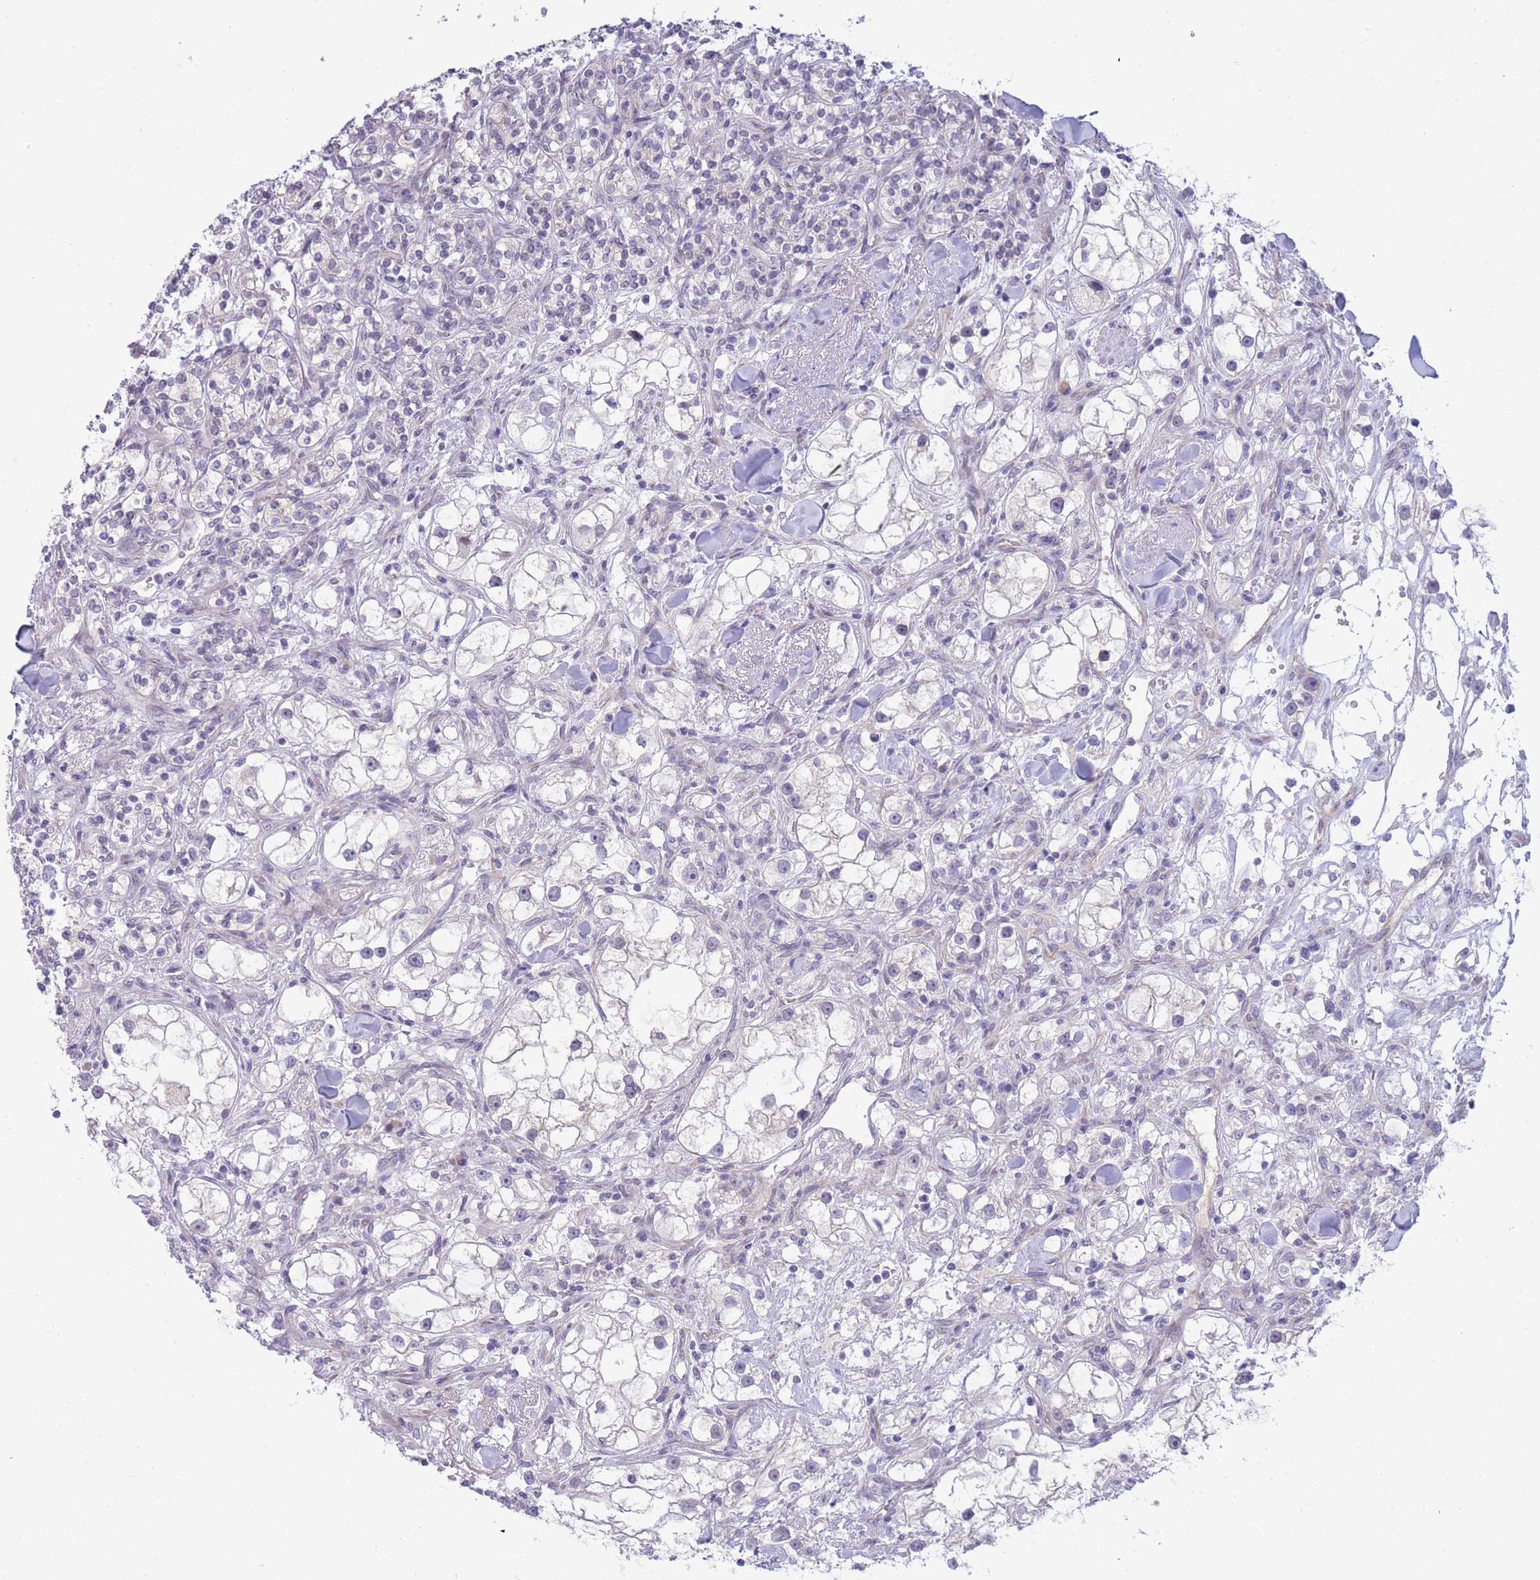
{"staining": {"intensity": "negative", "quantity": "none", "location": "none"}, "tissue": "renal cancer", "cell_type": "Tumor cells", "image_type": "cancer", "snomed": [{"axis": "morphology", "description": "Adenocarcinoma, NOS"}, {"axis": "topography", "description": "Kidney"}], "caption": "Protein analysis of renal cancer displays no significant staining in tumor cells.", "gene": "PRR23B", "patient": {"sex": "male", "age": 77}}